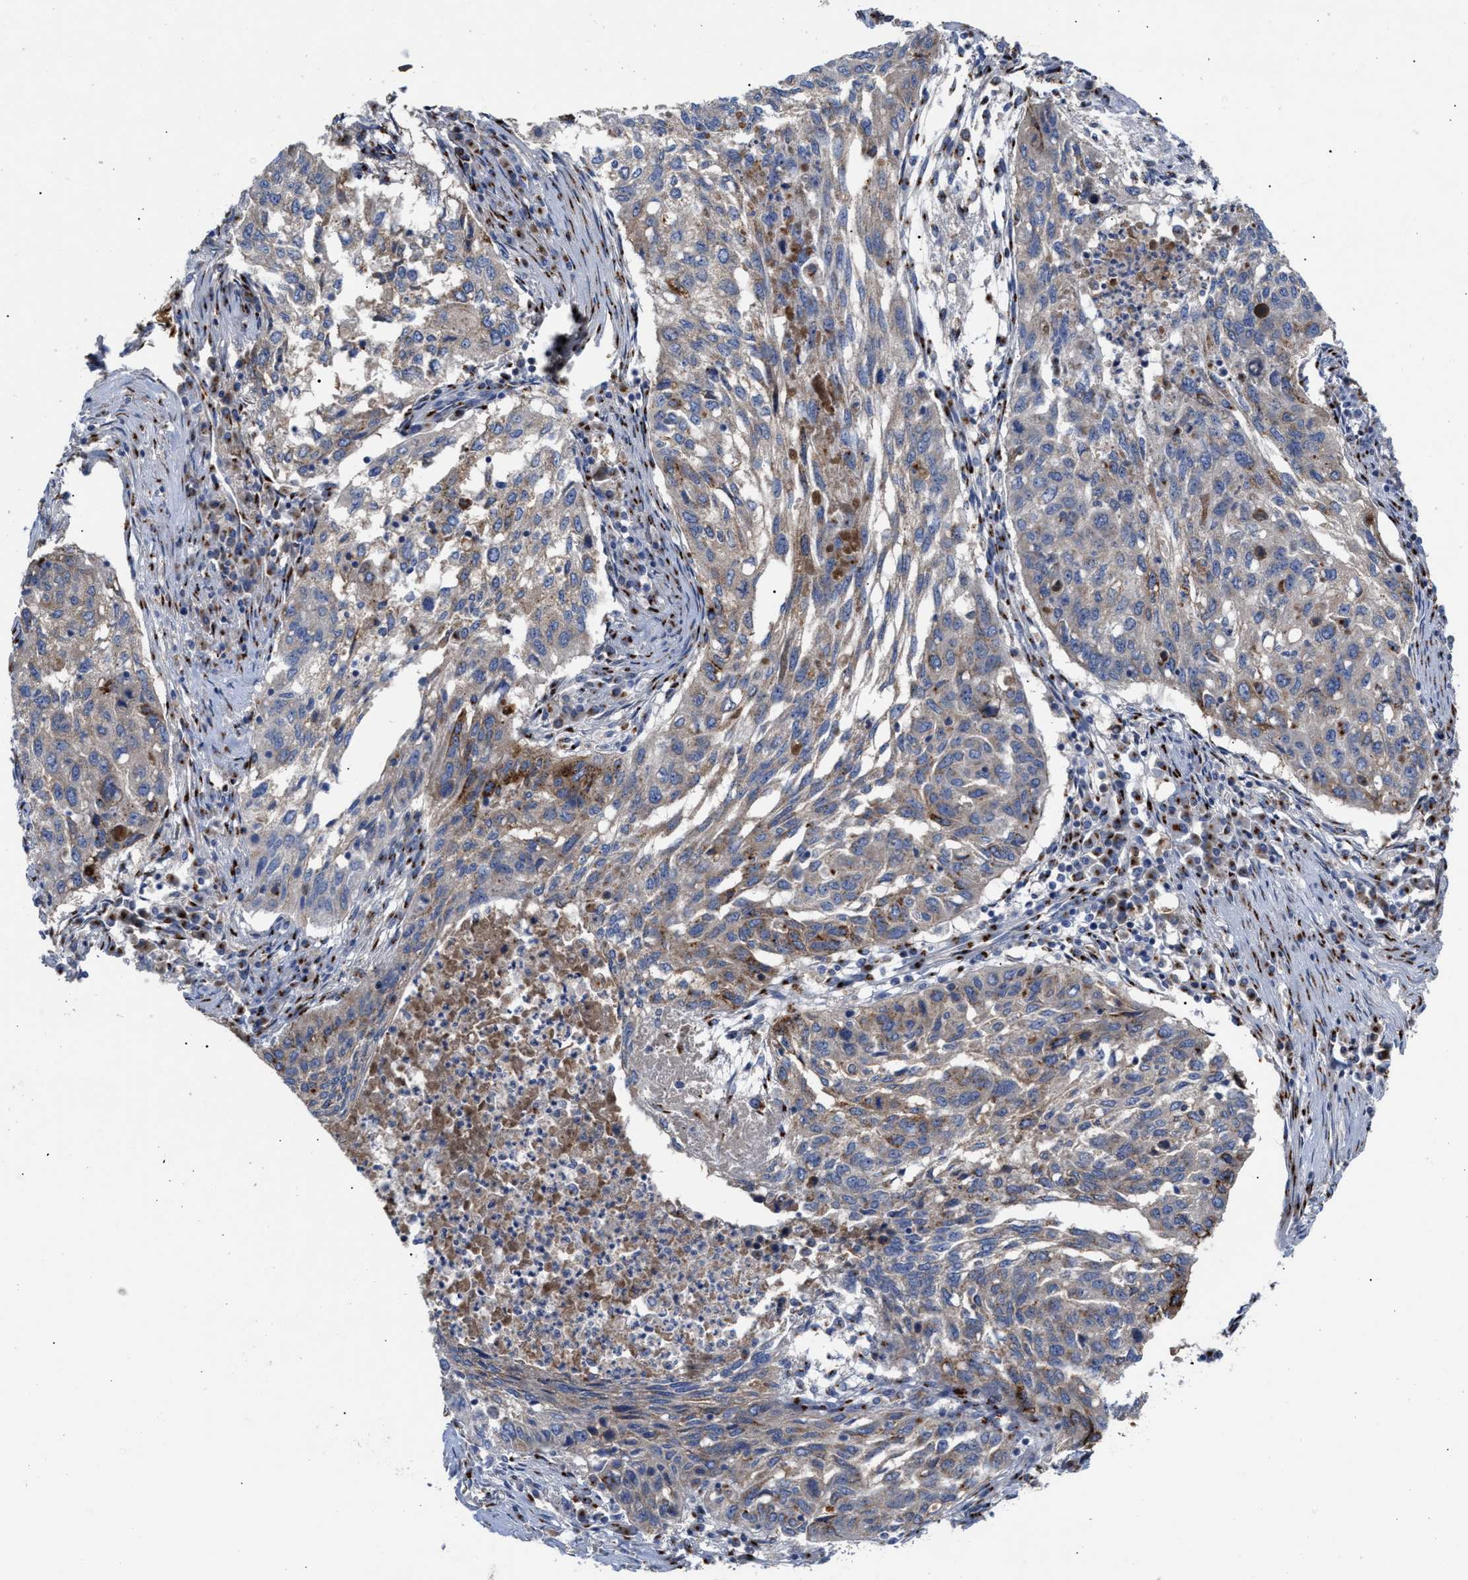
{"staining": {"intensity": "moderate", "quantity": "<25%", "location": "cytoplasmic/membranous"}, "tissue": "lung cancer", "cell_type": "Tumor cells", "image_type": "cancer", "snomed": [{"axis": "morphology", "description": "Squamous cell carcinoma, NOS"}, {"axis": "topography", "description": "Lung"}], "caption": "There is low levels of moderate cytoplasmic/membranous staining in tumor cells of lung squamous cell carcinoma, as demonstrated by immunohistochemical staining (brown color).", "gene": "CCL2", "patient": {"sex": "female", "age": 63}}